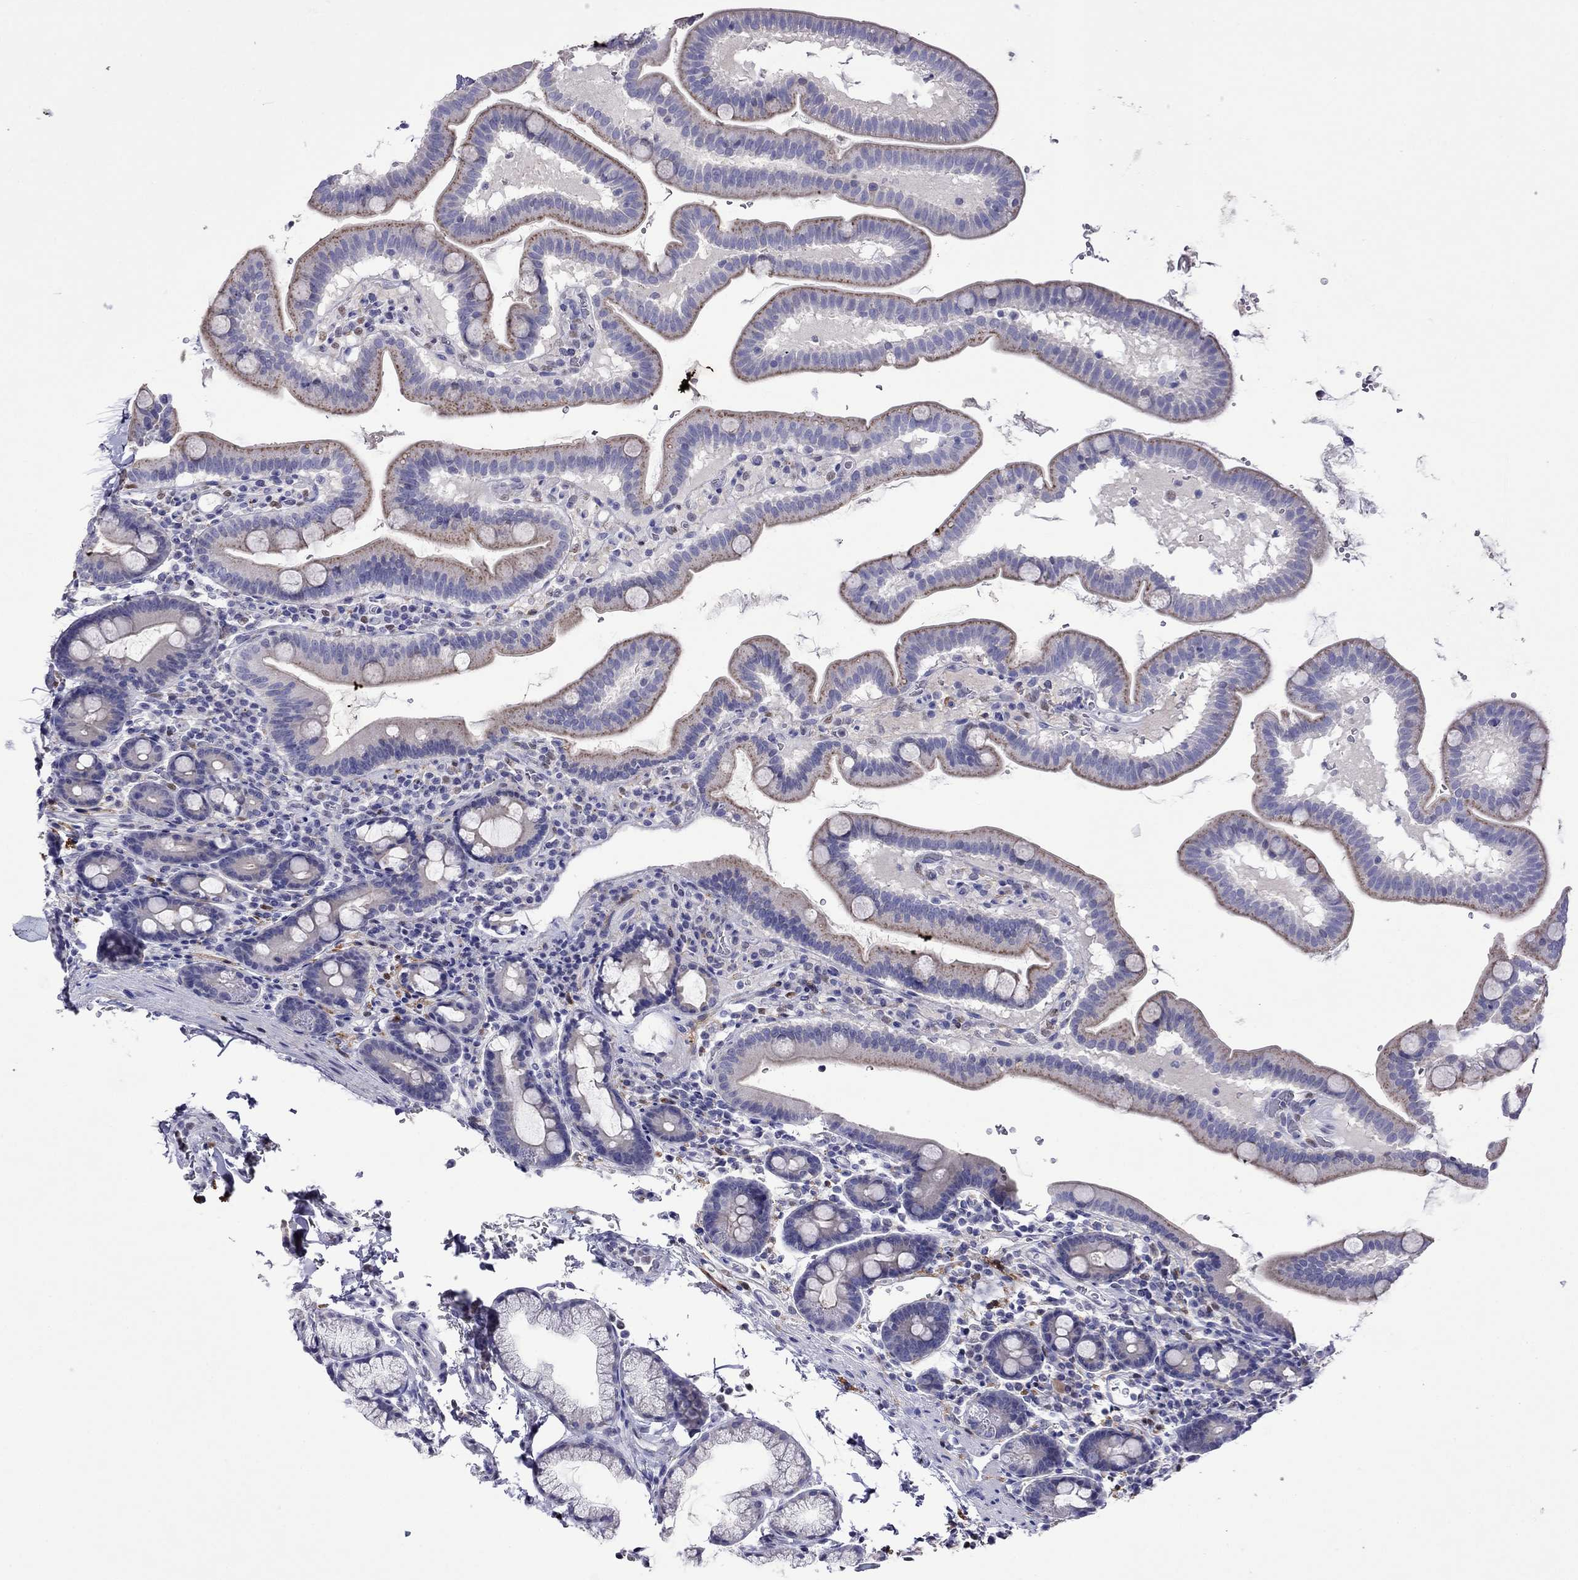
{"staining": {"intensity": "weak", "quantity": "<25%", "location": "cytoplasmic/membranous"}, "tissue": "duodenum", "cell_type": "Glandular cells", "image_type": "normal", "snomed": [{"axis": "morphology", "description": "Normal tissue, NOS"}, {"axis": "topography", "description": "Duodenum"}], "caption": "There is no significant expression in glandular cells of duodenum. (DAB (3,3'-diaminobenzidine) immunohistochemistry (IHC), high magnification).", "gene": "MPZ", "patient": {"sex": "male", "age": 59}}